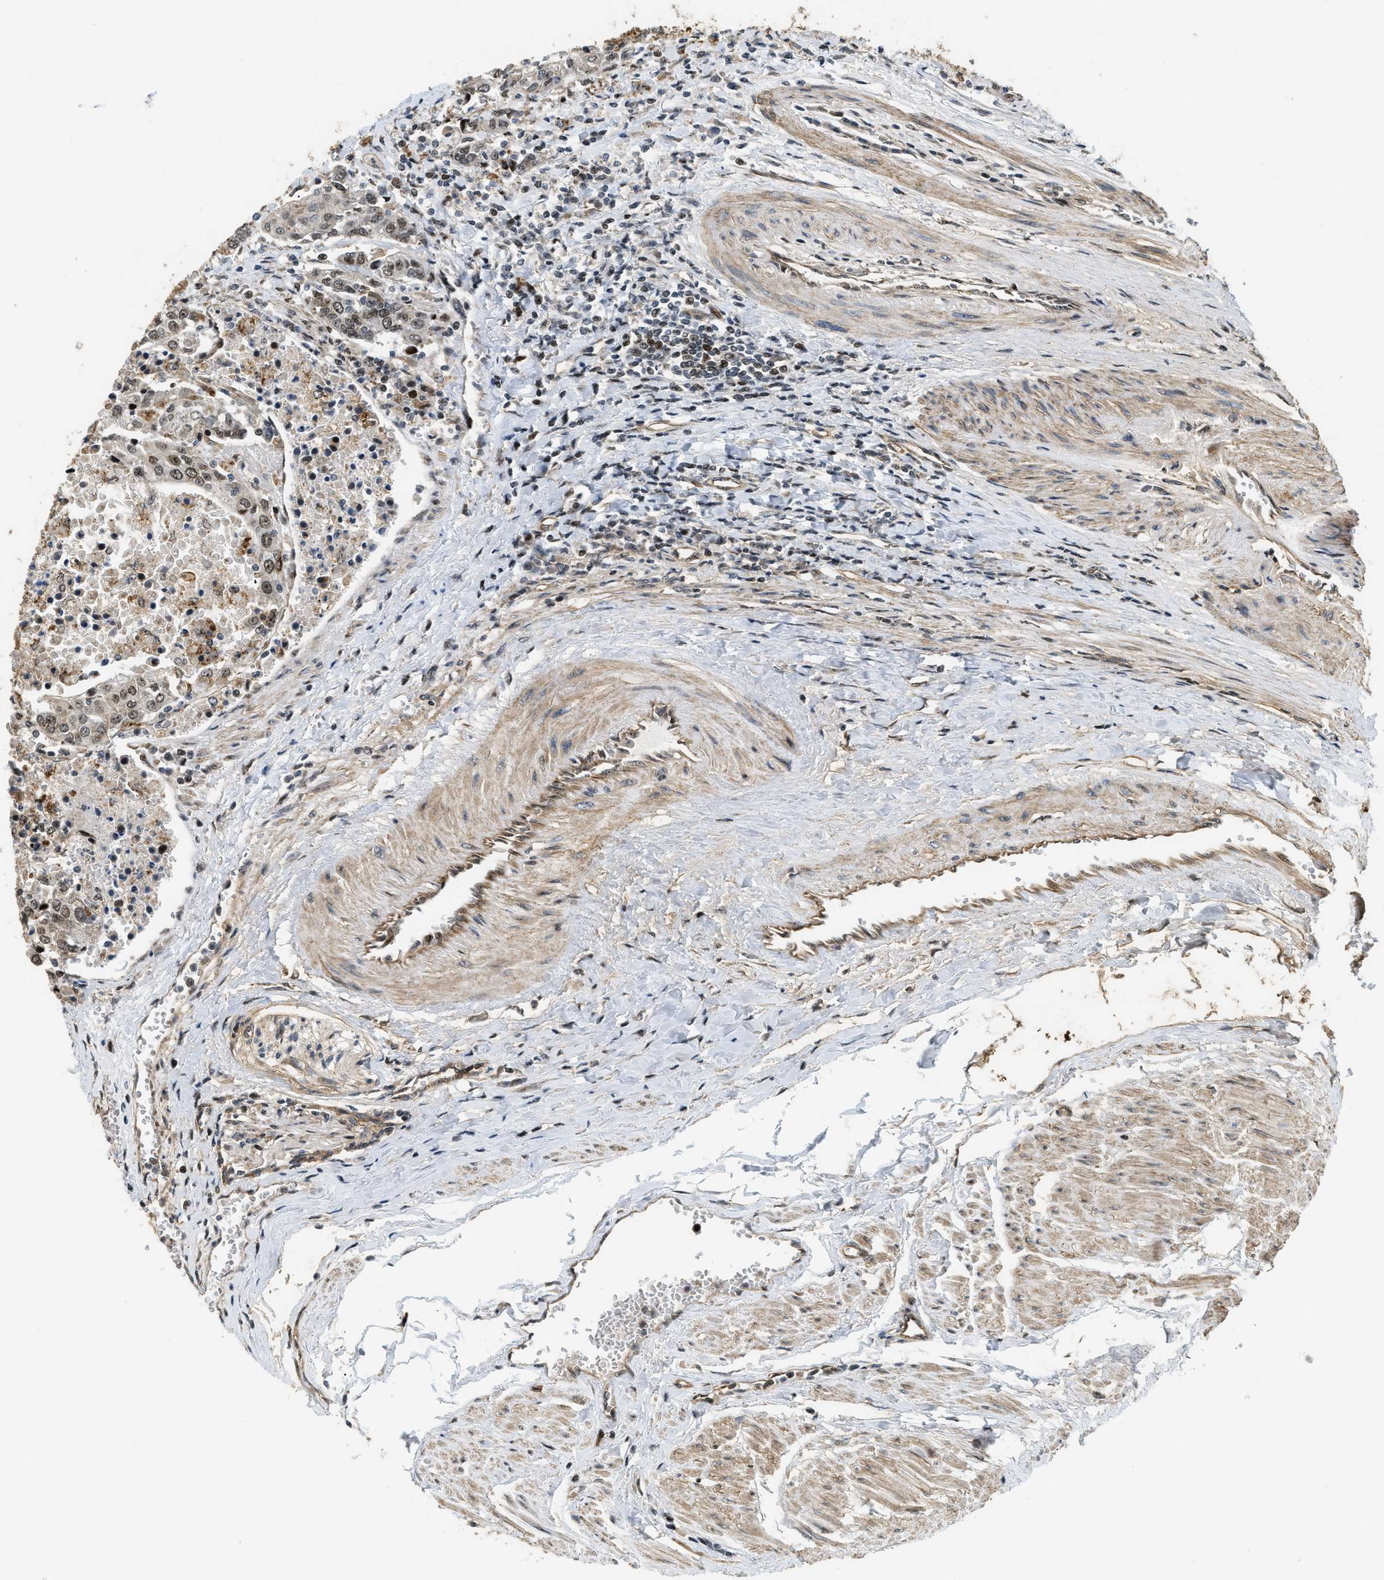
{"staining": {"intensity": "moderate", "quantity": "<25%", "location": "nuclear"}, "tissue": "urothelial cancer", "cell_type": "Tumor cells", "image_type": "cancer", "snomed": [{"axis": "morphology", "description": "Urothelial carcinoma, High grade"}, {"axis": "topography", "description": "Urinary bladder"}], "caption": "A micrograph showing moderate nuclear positivity in approximately <25% of tumor cells in urothelial cancer, as visualized by brown immunohistochemical staining.", "gene": "LTA4H", "patient": {"sex": "female", "age": 85}}